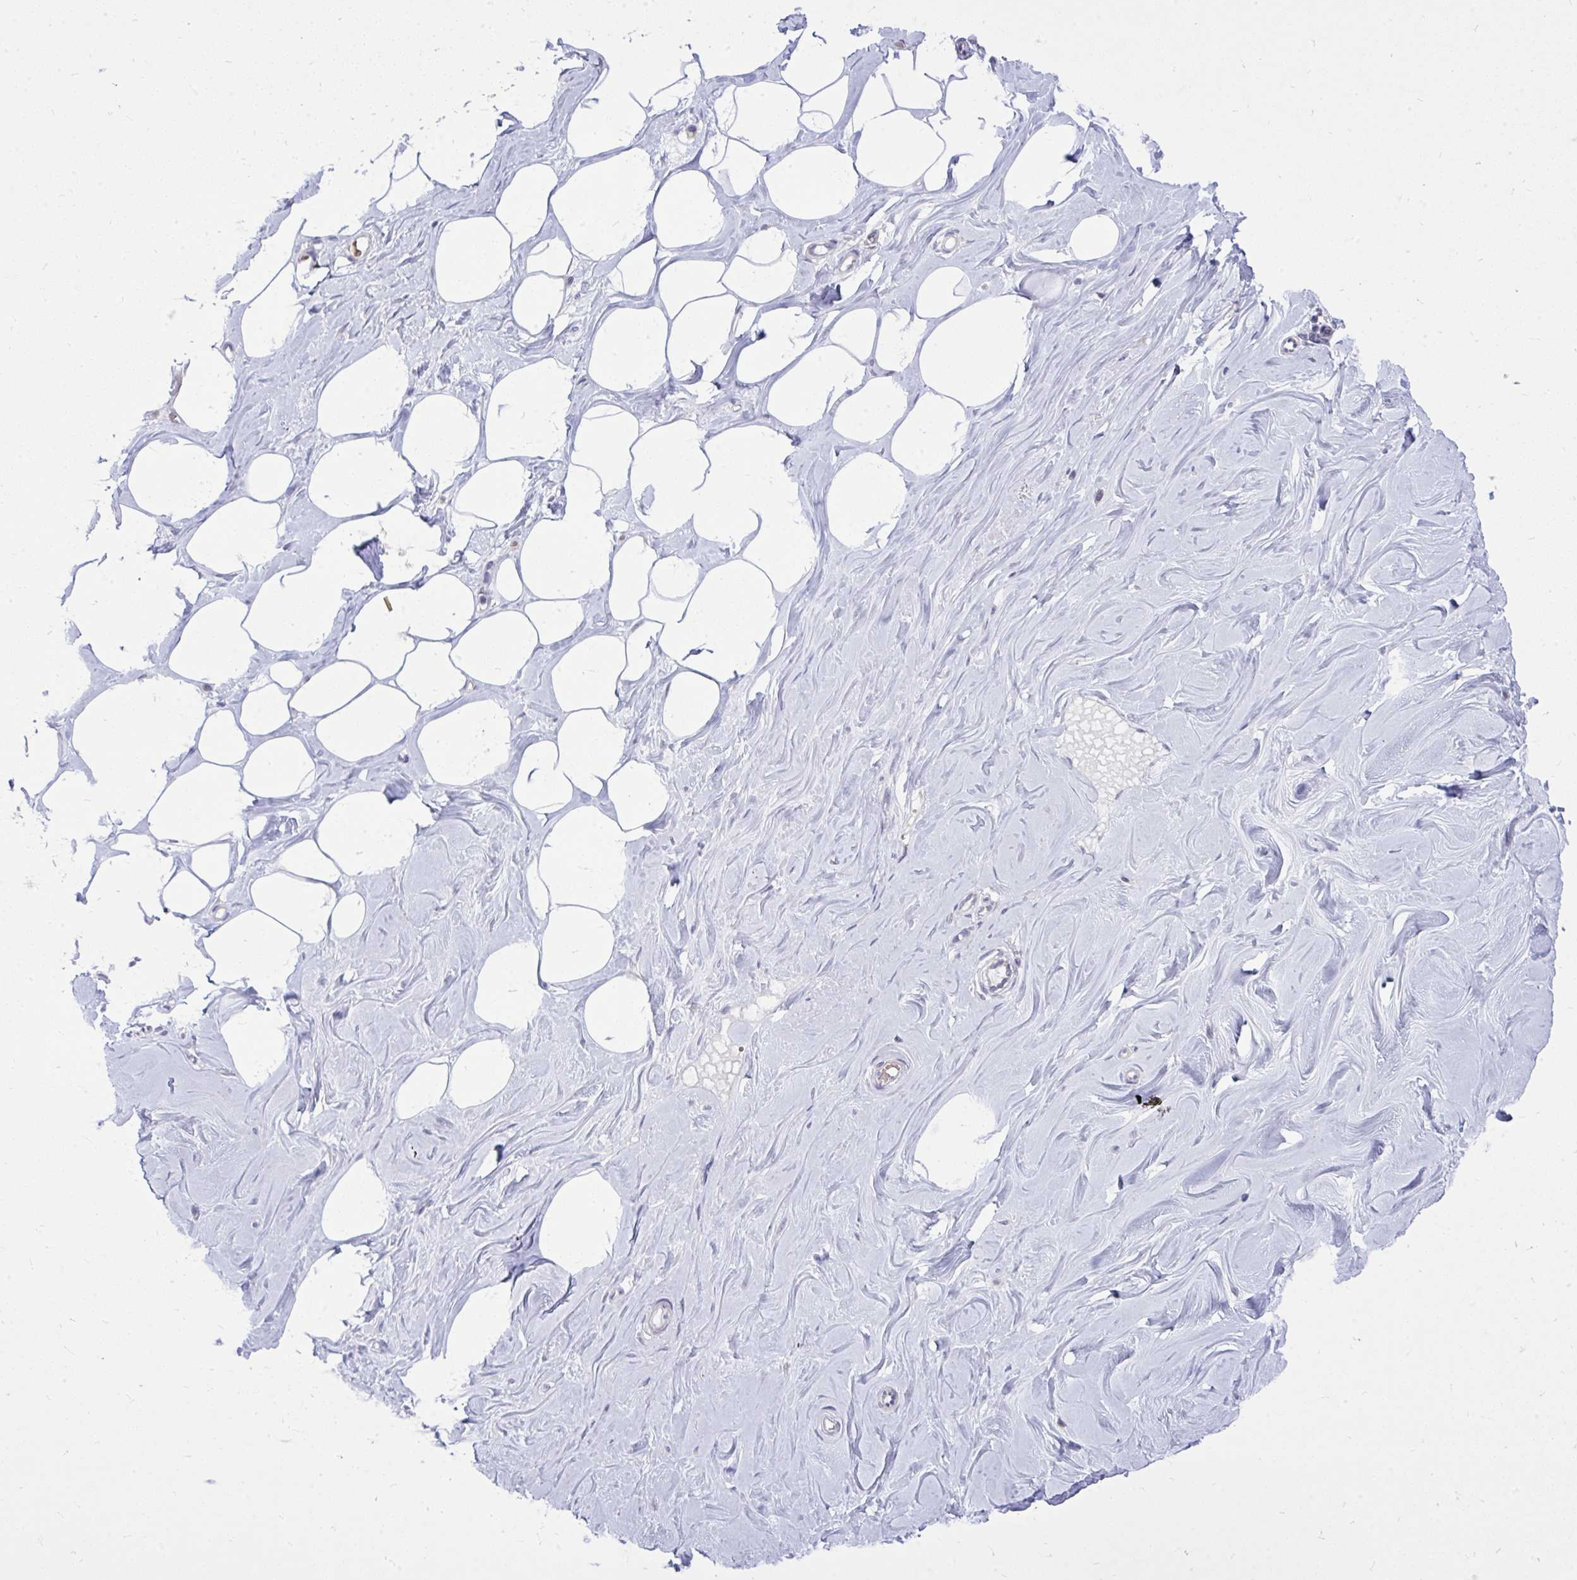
{"staining": {"intensity": "negative", "quantity": "none", "location": "none"}, "tissue": "breast", "cell_type": "Adipocytes", "image_type": "normal", "snomed": [{"axis": "morphology", "description": "Normal tissue, NOS"}, {"axis": "topography", "description": "Breast"}], "caption": "Immunohistochemistry (IHC) image of benign breast: breast stained with DAB (3,3'-diaminobenzidine) reveals no significant protein staining in adipocytes. (DAB (3,3'-diaminobenzidine) IHC, high magnification).", "gene": "DPY19L1", "patient": {"sex": "female", "age": 27}}